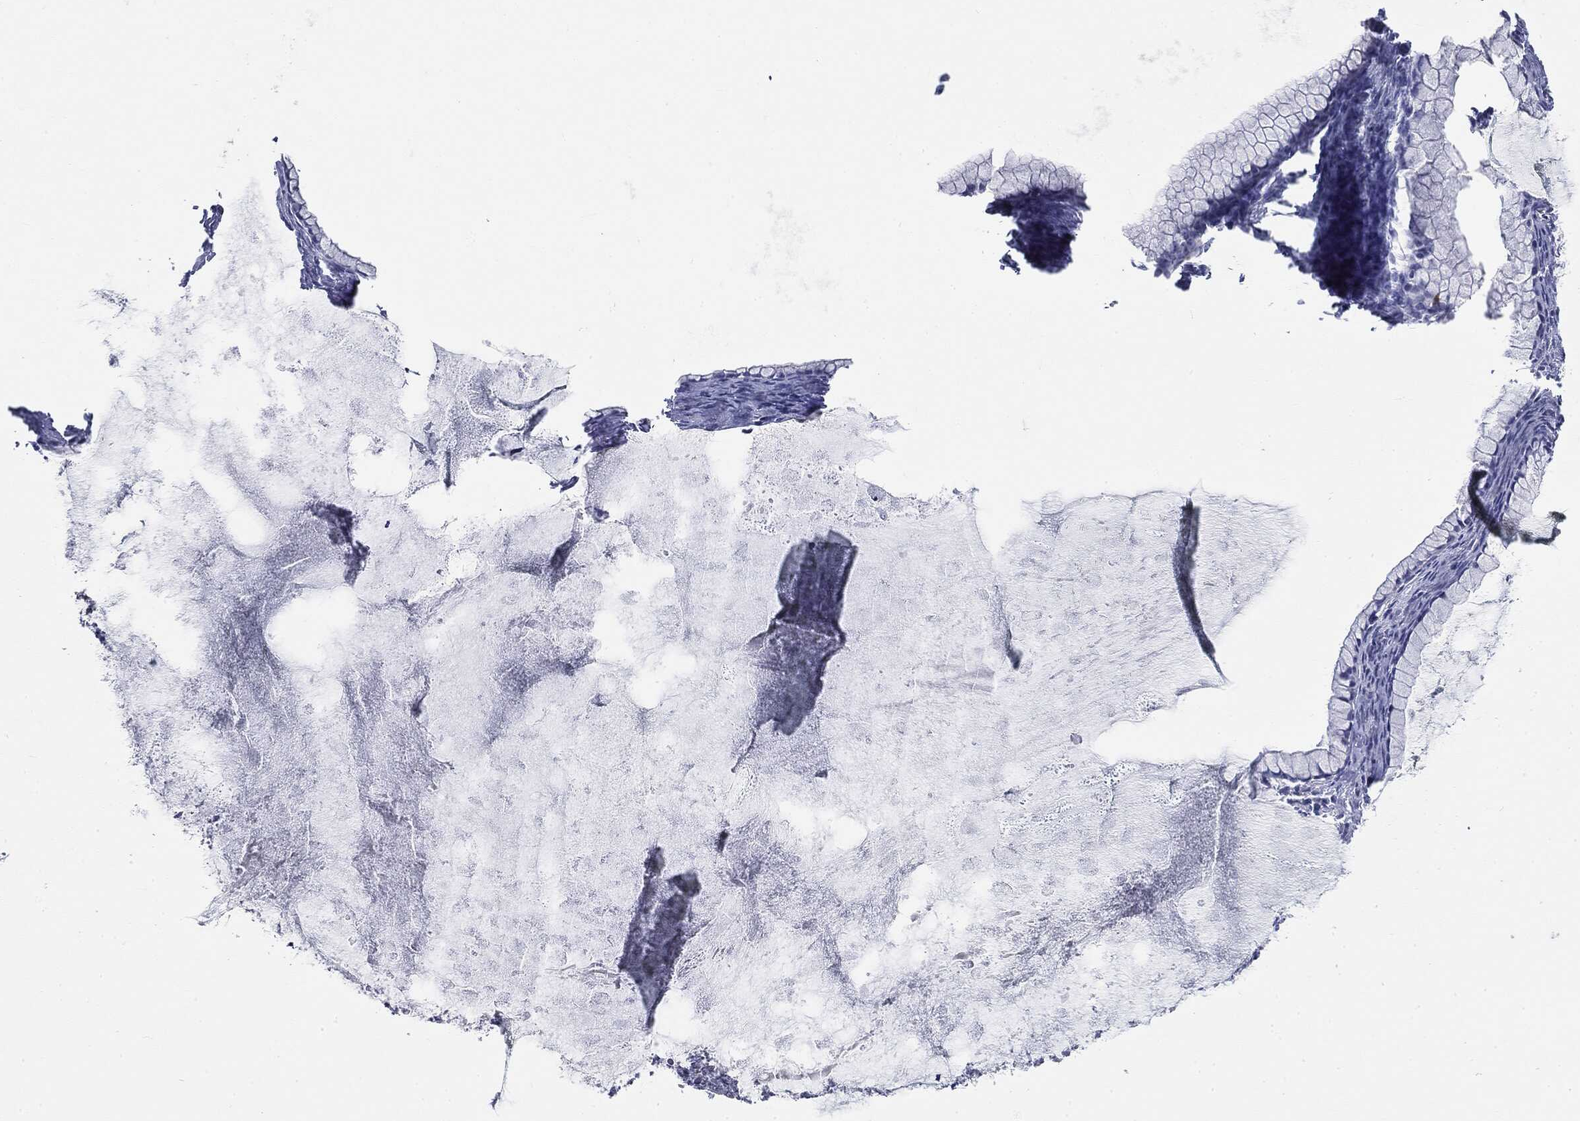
{"staining": {"intensity": "negative", "quantity": "none", "location": "none"}, "tissue": "ovarian cancer", "cell_type": "Tumor cells", "image_type": "cancer", "snomed": [{"axis": "morphology", "description": "Cystadenocarcinoma, mucinous, NOS"}, {"axis": "topography", "description": "Ovary"}], "caption": "Immunohistochemistry (IHC) of mucinous cystadenocarcinoma (ovarian) reveals no expression in tumor cells.", "gene": "CGB1", "patient": {"sex": "female", "age": 41}}